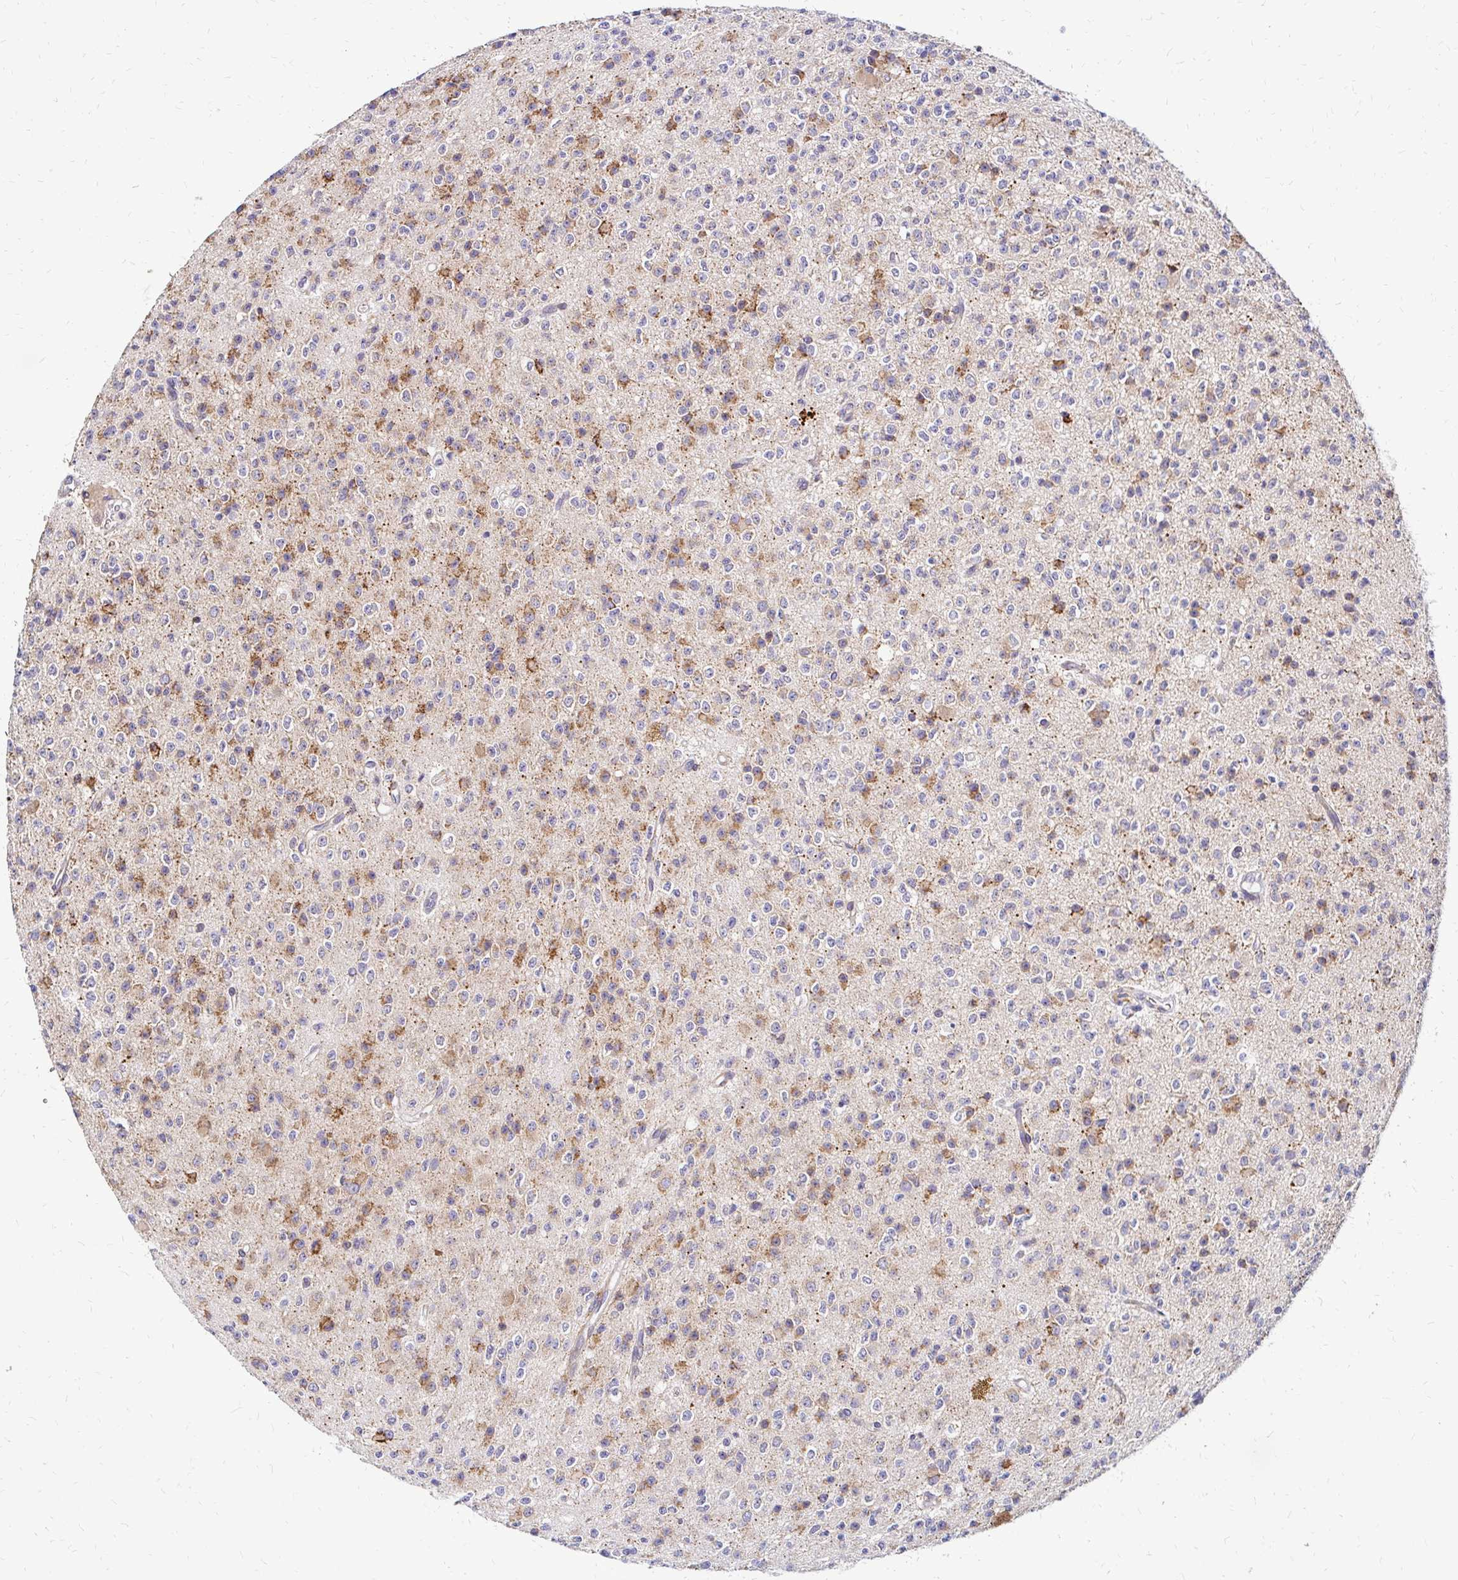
{"staining": {"intensity": "weak", "quantity": "<25%", "location": "cytoplasmic/membranous"}, "tissue": "glioma", "cell_type": "Tumor cells", "image_type": "cancer", "snomed": [{"axis": "morphology", "description": "Glioma, malignant, High grade"}, {"axis": "topography", "description": "Brain"}], "caption": "Tumor cells show no significant protein expression in glioma.", "gene": "IDUA", "patient": {"sex": "male", "age": 36}}